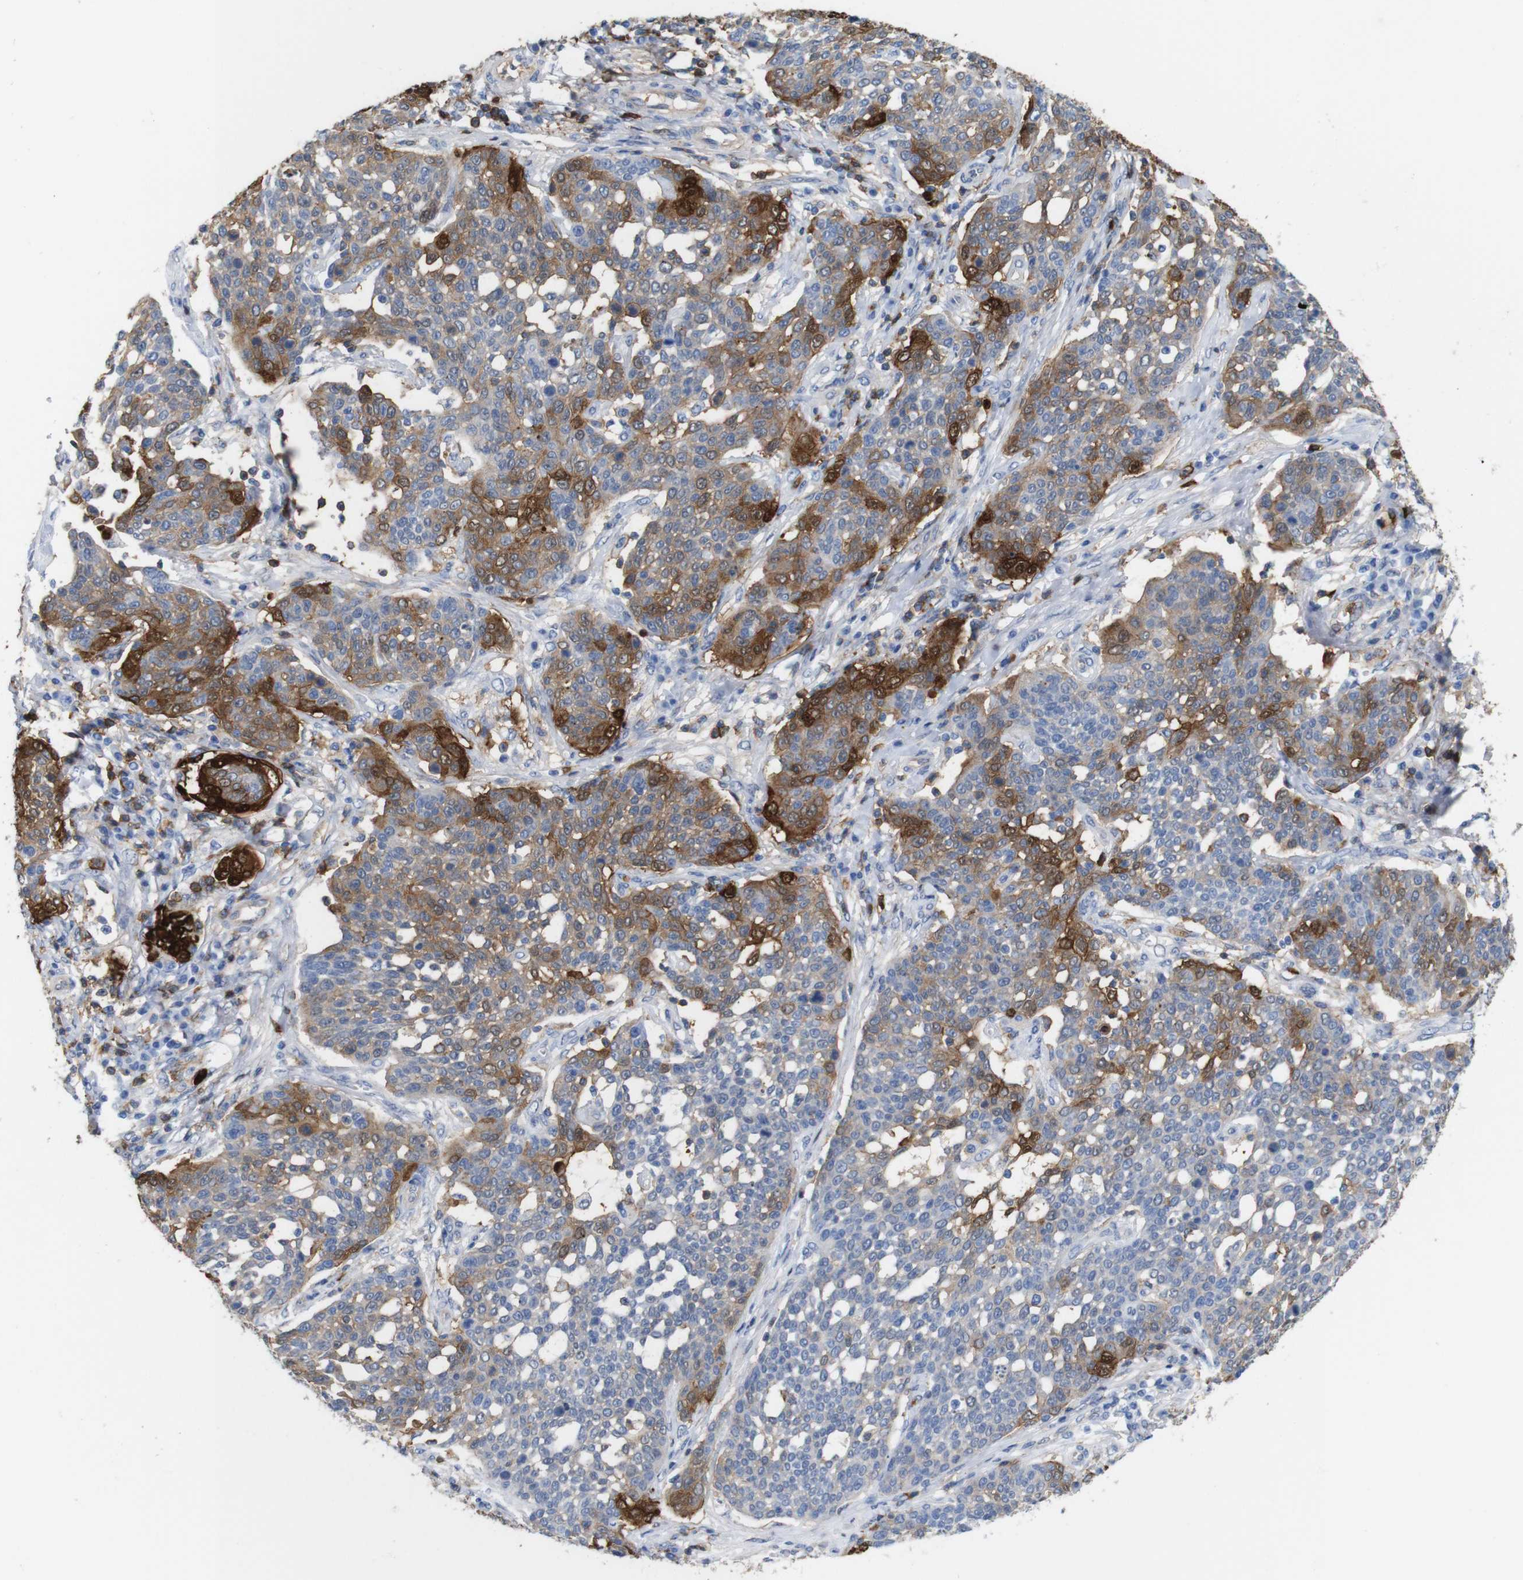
{"staining": {"intensity": "strong", "quantity": "<25%", "location": "cytoplasmic/membranous,nuclear"}, "tissue": "cervical cancer", "cell_type": "Tumor cells", "image_type": "cancer", "snomed": [{"axis": "morphology", "description": "Squamous cell carcinoma, NOS"}, {"axis": "topography", "description": "Cervix"}], "caption": "Strong cytoplasmic/membranous and nuclear expression for a protein is present in about <25% of tumor cells of squamous cell carcinoma (cervical) using IHC.", "gene": "ANXA1", "patient": {"sex": "female", "age": 34}}